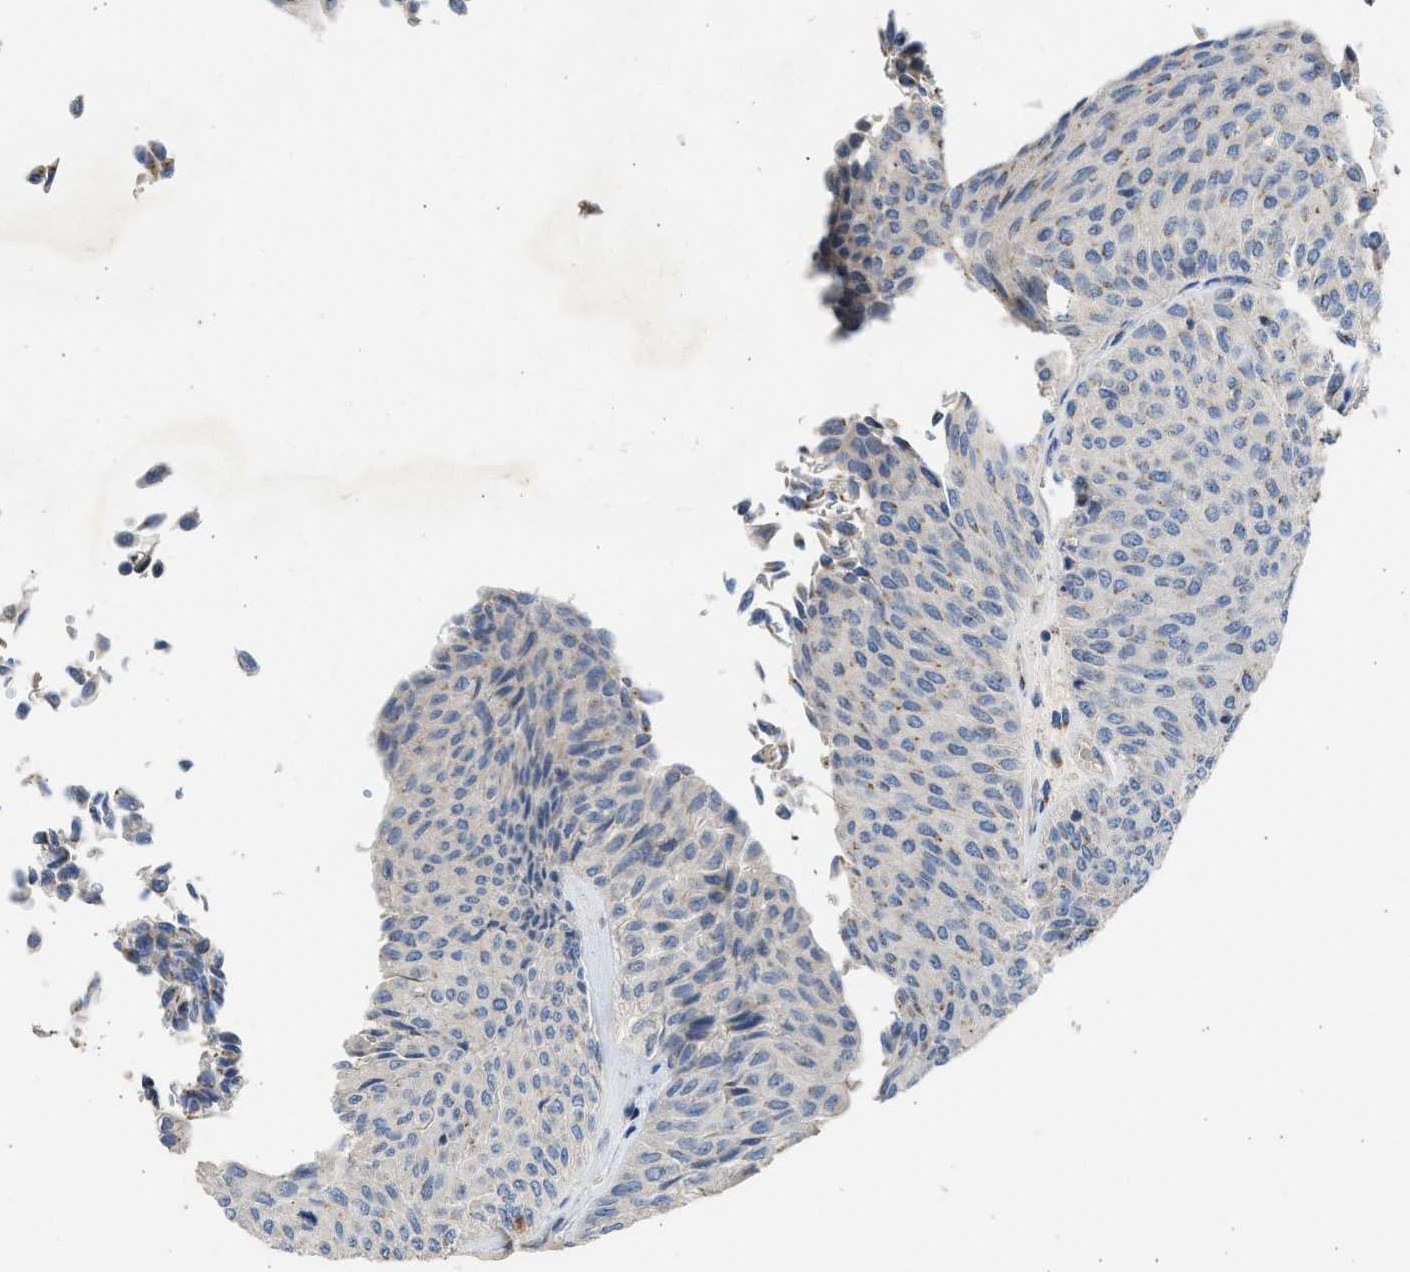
{"staining": {"intensity": "weak", "quantity": "<25%", "location": "cytoplasmic/membranous"}, "tissue": "urothelial cancer", "cell_type": "Tumor cells", "image_type": "cancer", "snomed": [{"axis": "morphology", "description": "Urothelial carcinoma, Low grade"}, {"axis": "topography", "description": "Urinary bladder"}], "caption": "Urothelial carcinoma (low-grade) stained for a protein using IHC exhibits no expression tumor cells.", "gene": "IPO8", "patient": {"sex": "male", "age": 78}}